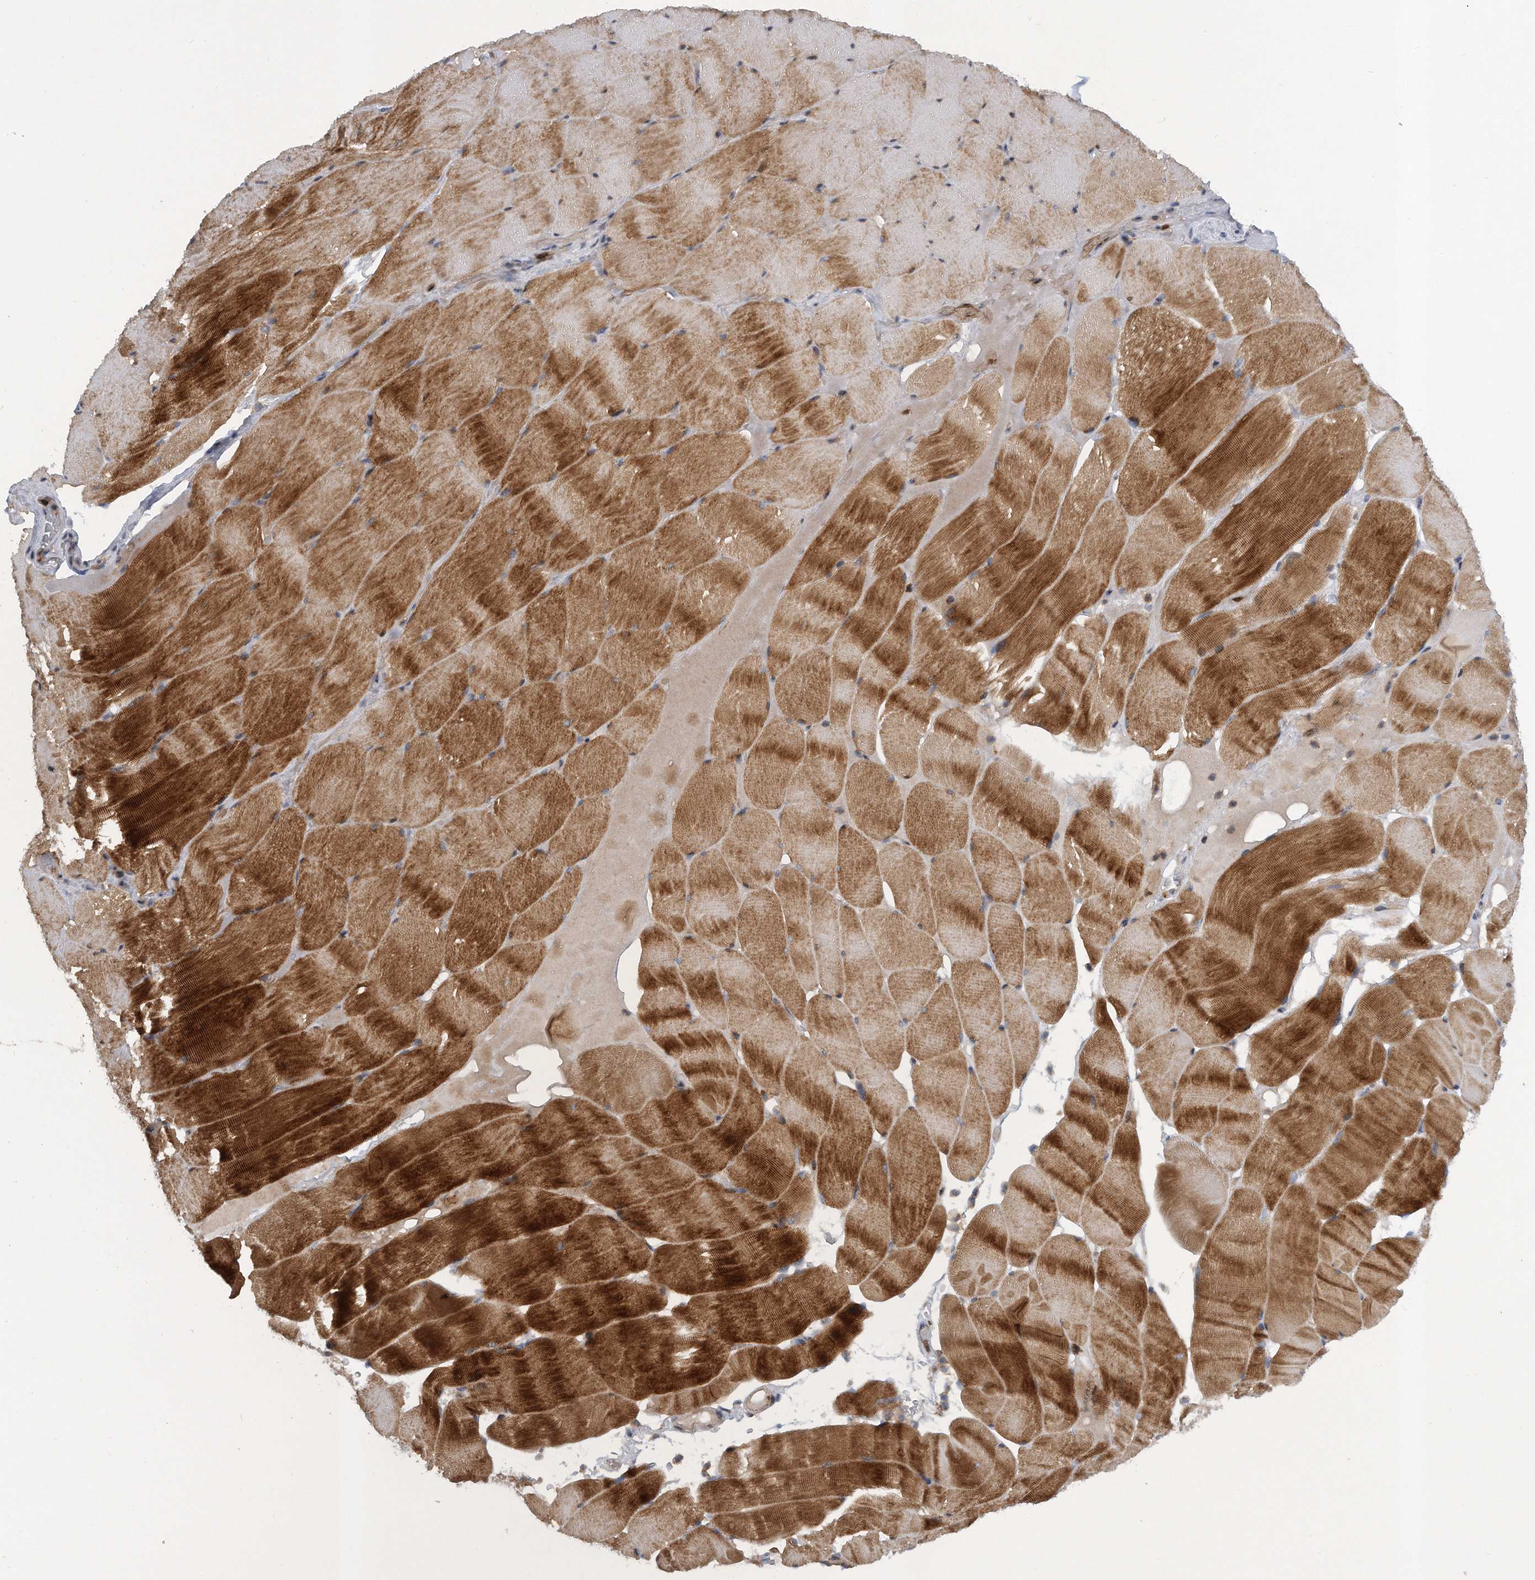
{"staining": {"intensity": "strong", "quantity": "25%-75%", "location": "cytoplasmic/membranous"}, "tissue": "skeletal muscle", "cell_type": "Myocytes", "image_type": "normal", "snomed": [{"axis": "morphology", "description": "Normal tissue, NOS"}, {"axis": "topography", "description": "Skeletal muscle"}], "caption": "A high amount of strong cytoplasmic/membranous positivity is seen in approximately 25%-75% of myocytes in normal skeletal muscle. (IHC, brightfield microscopy, high magnification).", "gene": "PGBD2", "patient": {"sex": "male", "age": 62}}